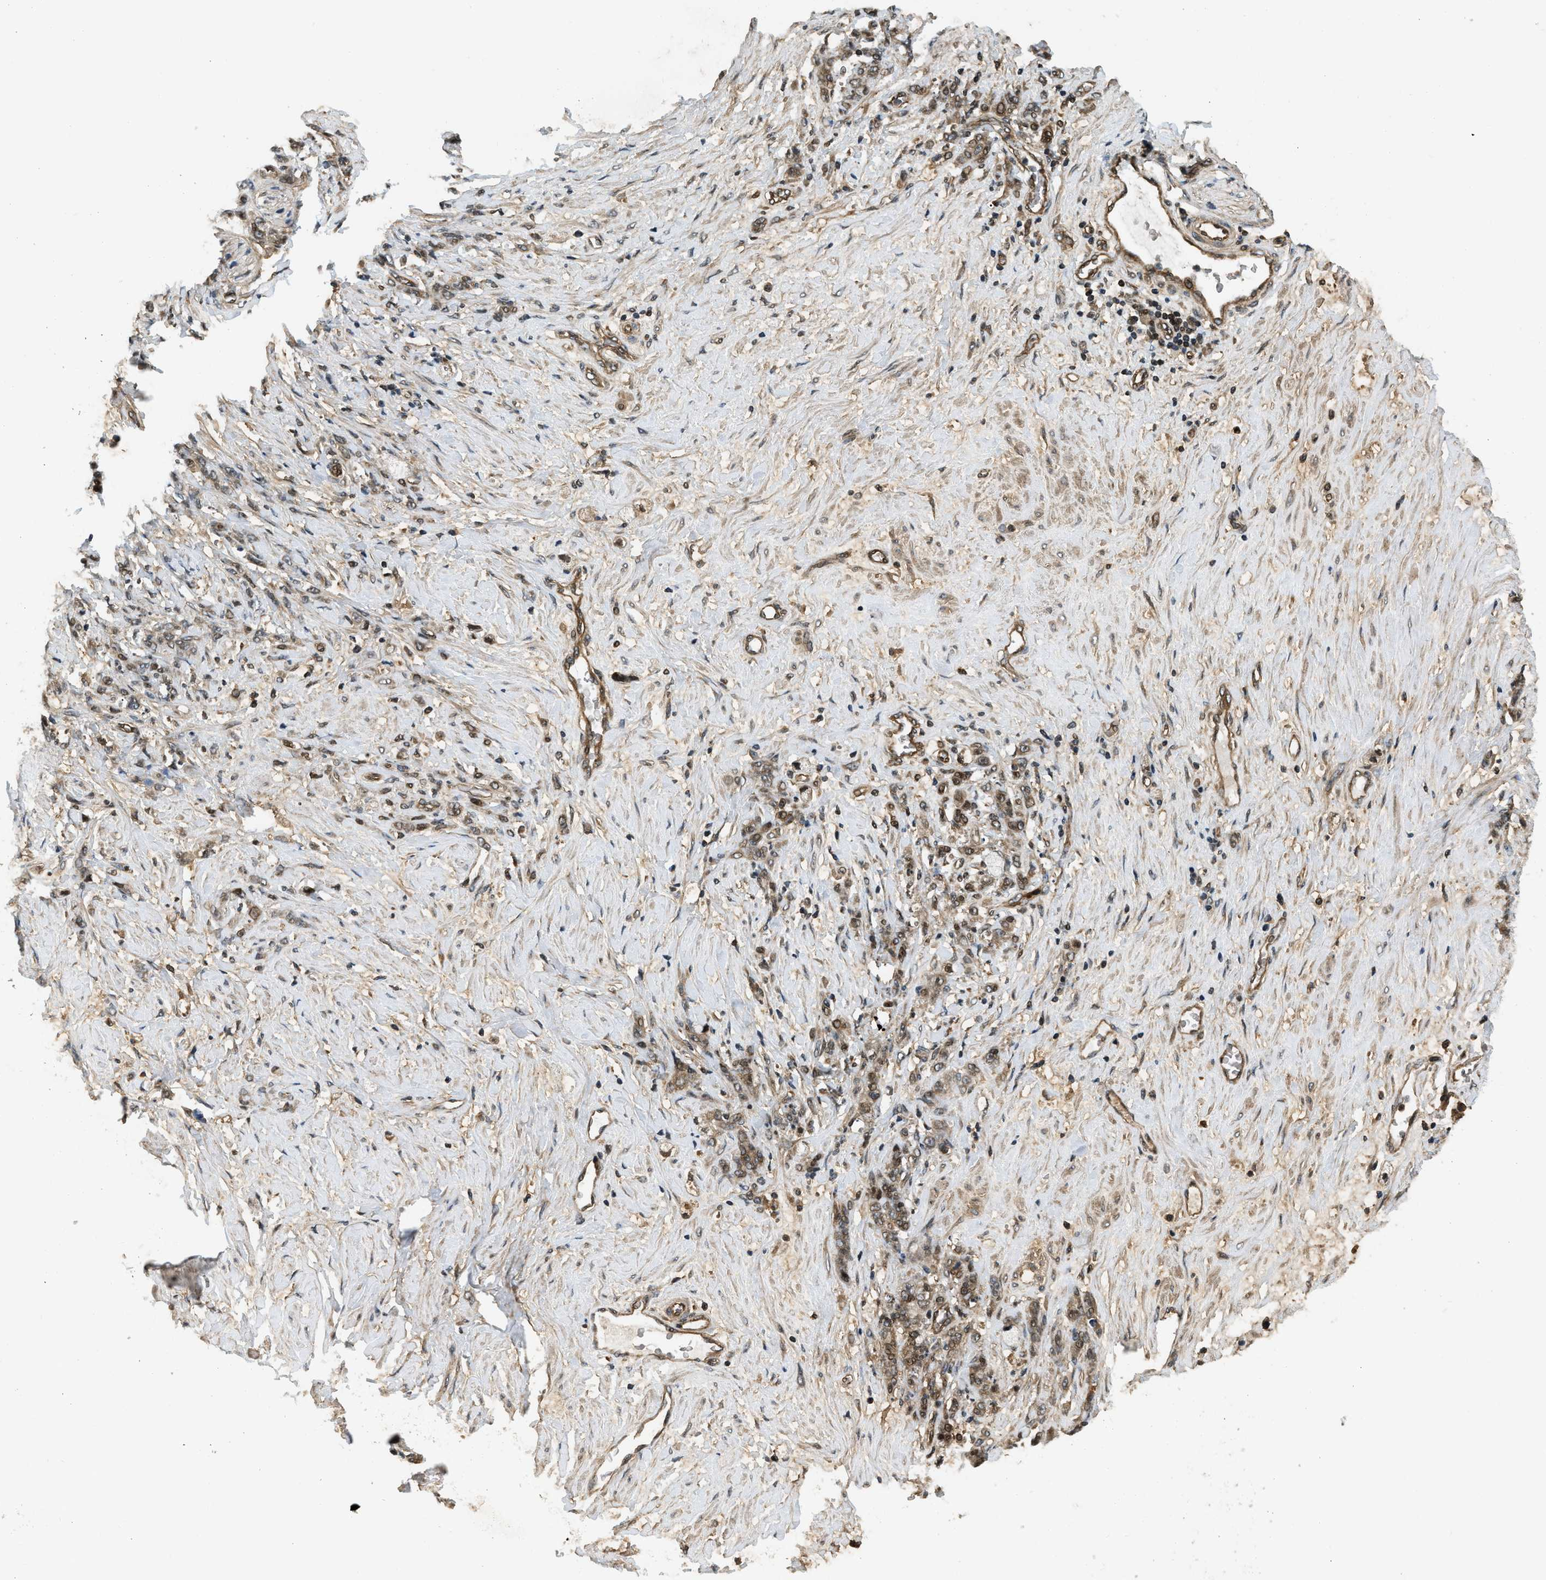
{"staining": {"intensity": "moderate", "quantity": "25%-75%", "location": "nuclear"}, "tissue": "stomach cancer", "cell_type": "Tumor cells", "image_type": "cancer", "snomed": [{"axis": "morphology", "description": "Adenocarcinoma, NOS"}, {"axis": "topography", "description": "Stomach"}], "caption": "Protein expression analysis of human stomach cancer (adenocarcinoma) reveals moderate nuclear positivity in approximately 25%-75% of tumor cells.", "gene": "LTA4H", "patient": {"sex": "male", "age": 82}}